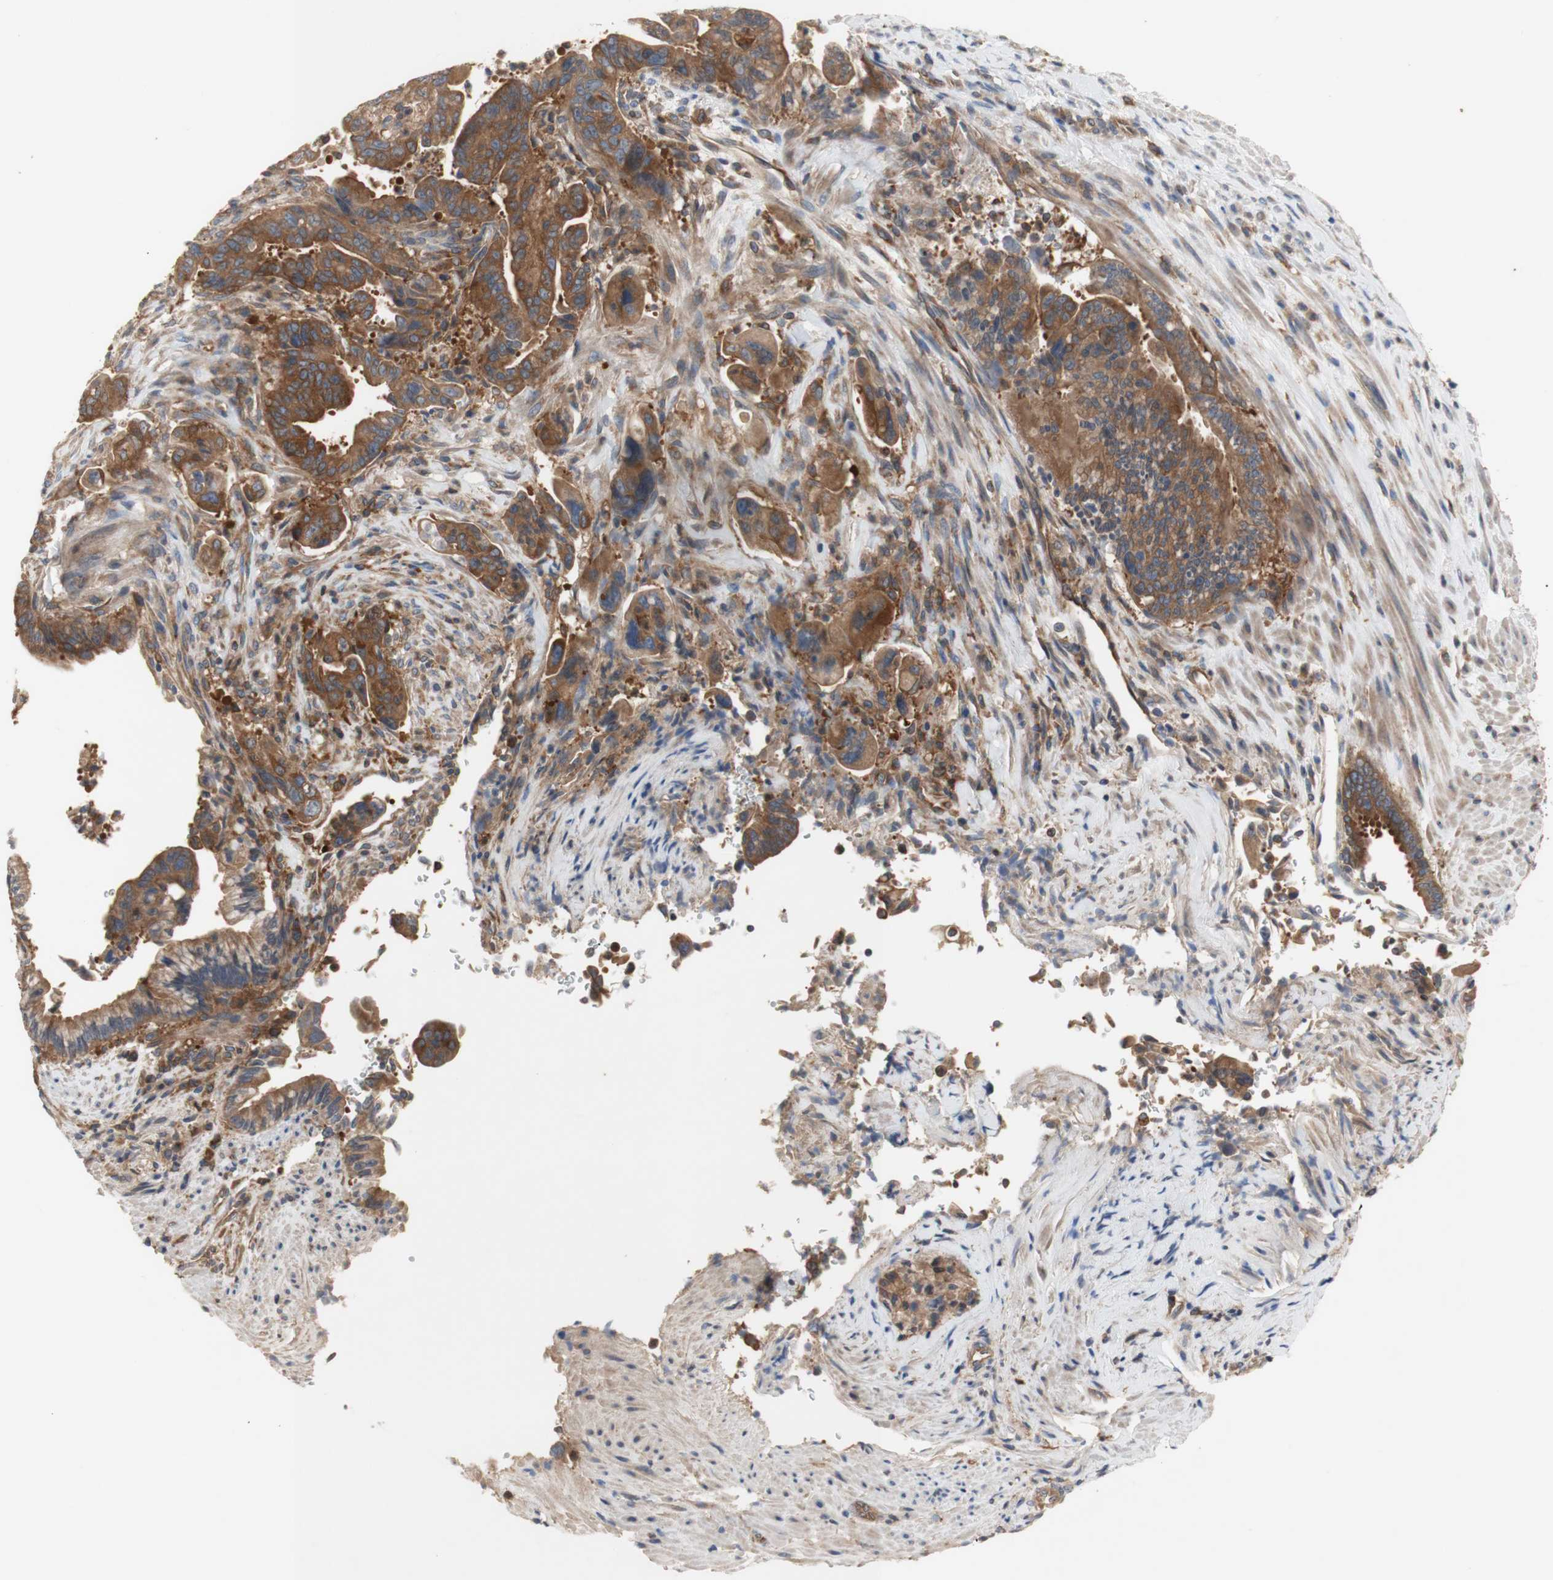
{"staining": {"intensity": "strong", "quantity": ">75%", "location": "cytoplasmic/membranous"}, "tissue": "pancreatic cancer", "cell_type": "Tumor cells", "image_type": "cancer", "snomed": [{"axis": "morphology", "description": "Adenocarcinoma, NOS"}, {"axis": "topography", "description": "Pancreas"}], "caption": "Immunohistochemistry micrograph of neoplastic tissue: human pancreatic cancer stained using IHC shows high levels of strong protein expression localized specifically in the cytoplasmic/membranous of tumor cells, appearing as a cytoplasmic/membranous brown color.", "gene": "IKBKG", "patient": {"sex": "male", "age": 70}}